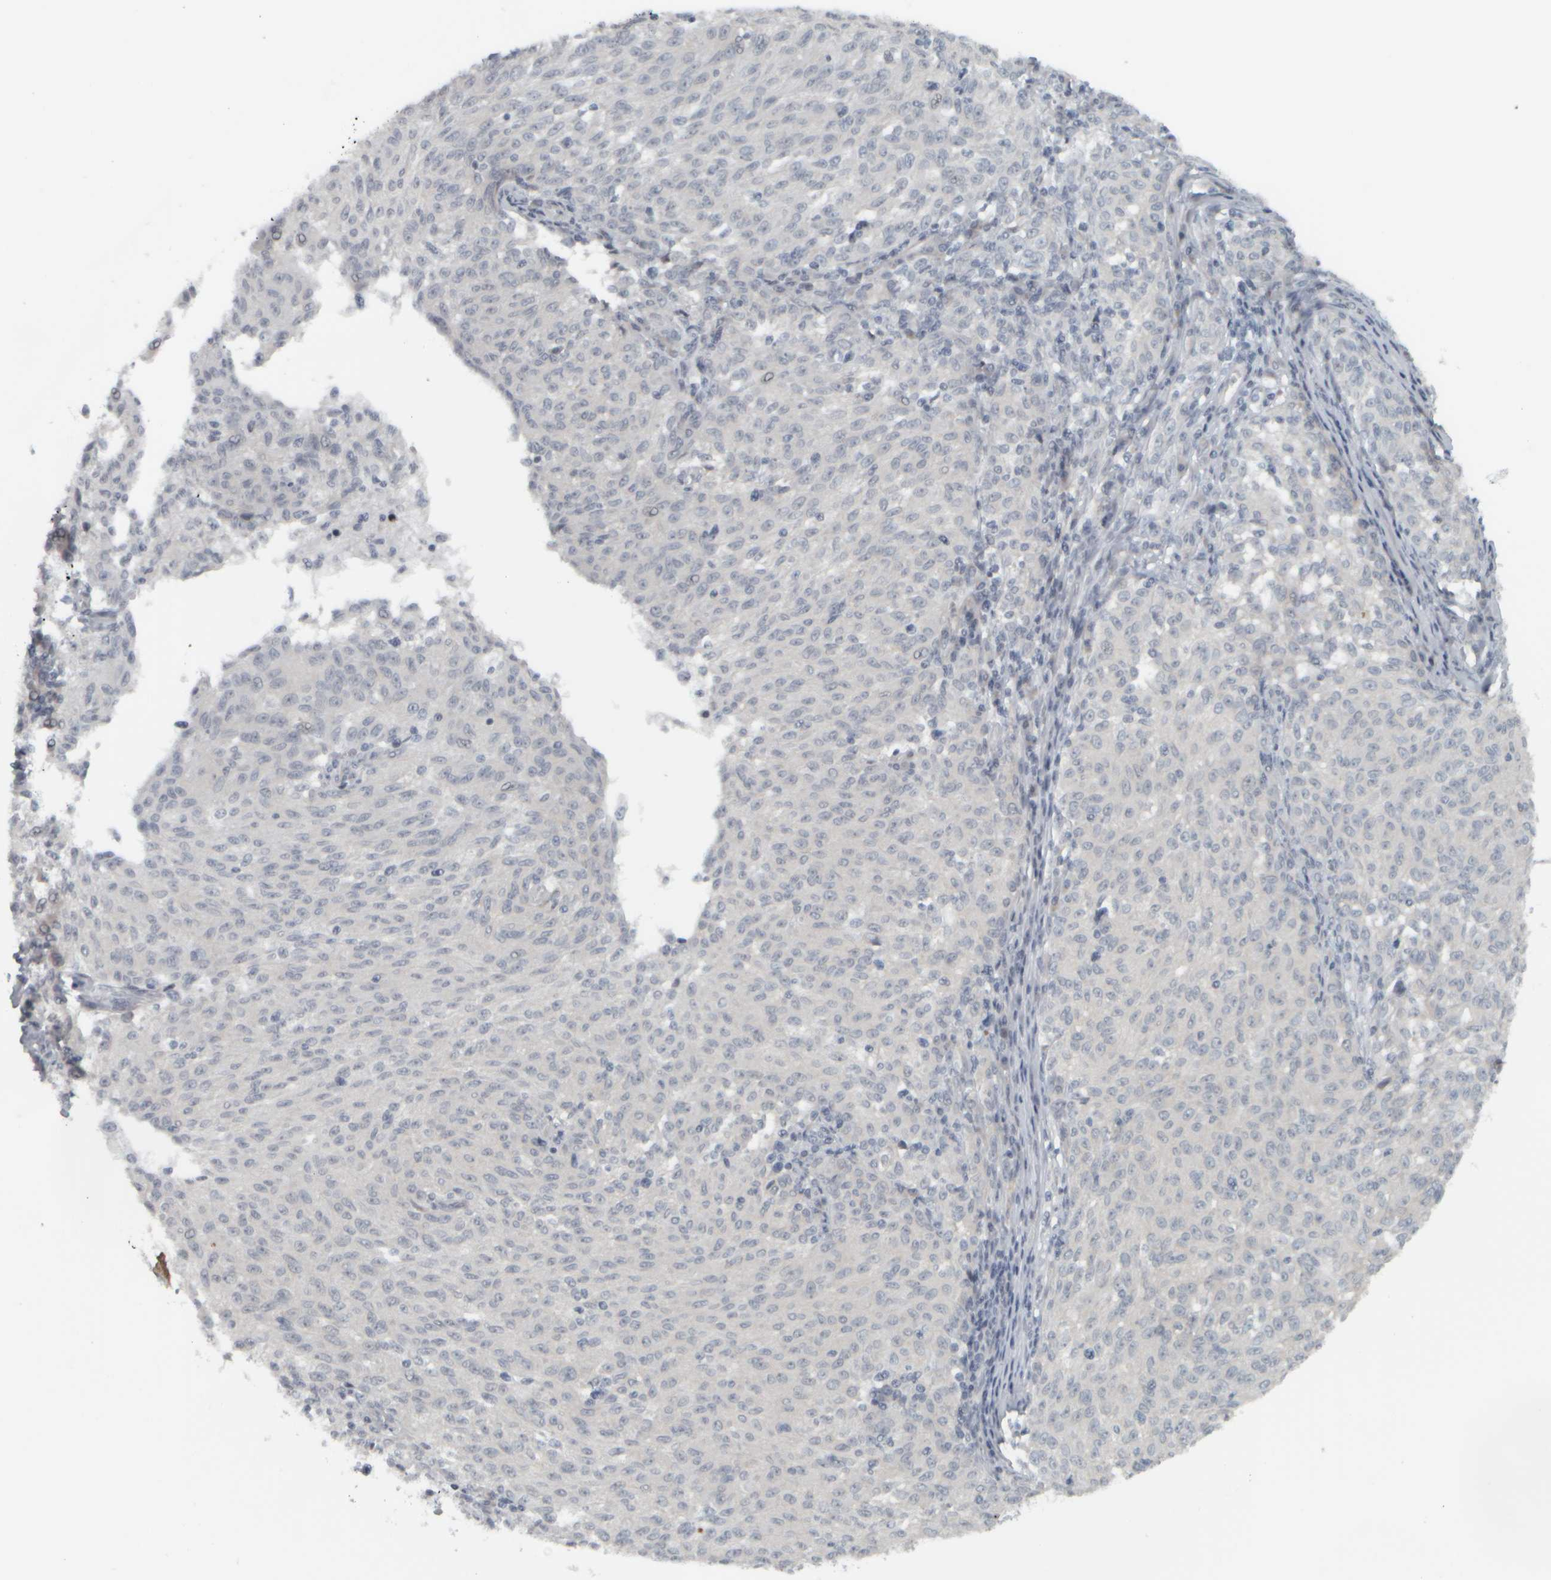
{"staining": {"intensity": "negative", "quantity": "none", "location": "none"}, "tissue": "melanoma", "cell_type": "Tumor cells", "image_type": "cancer", "snomed": [{"axis": "morphology", "description": "Malignant melanoma, NOS"}, {"axis": "topography", "description": "Skin"}], "caption": "Melanoma was stained to show a protein in brown. There is no significant positivity in tumor cells. (DAB immunohistochemistry with hematoxylin counter stain).", "gene": "NAPG", "patient": {"sex": "female", "age": 72}}